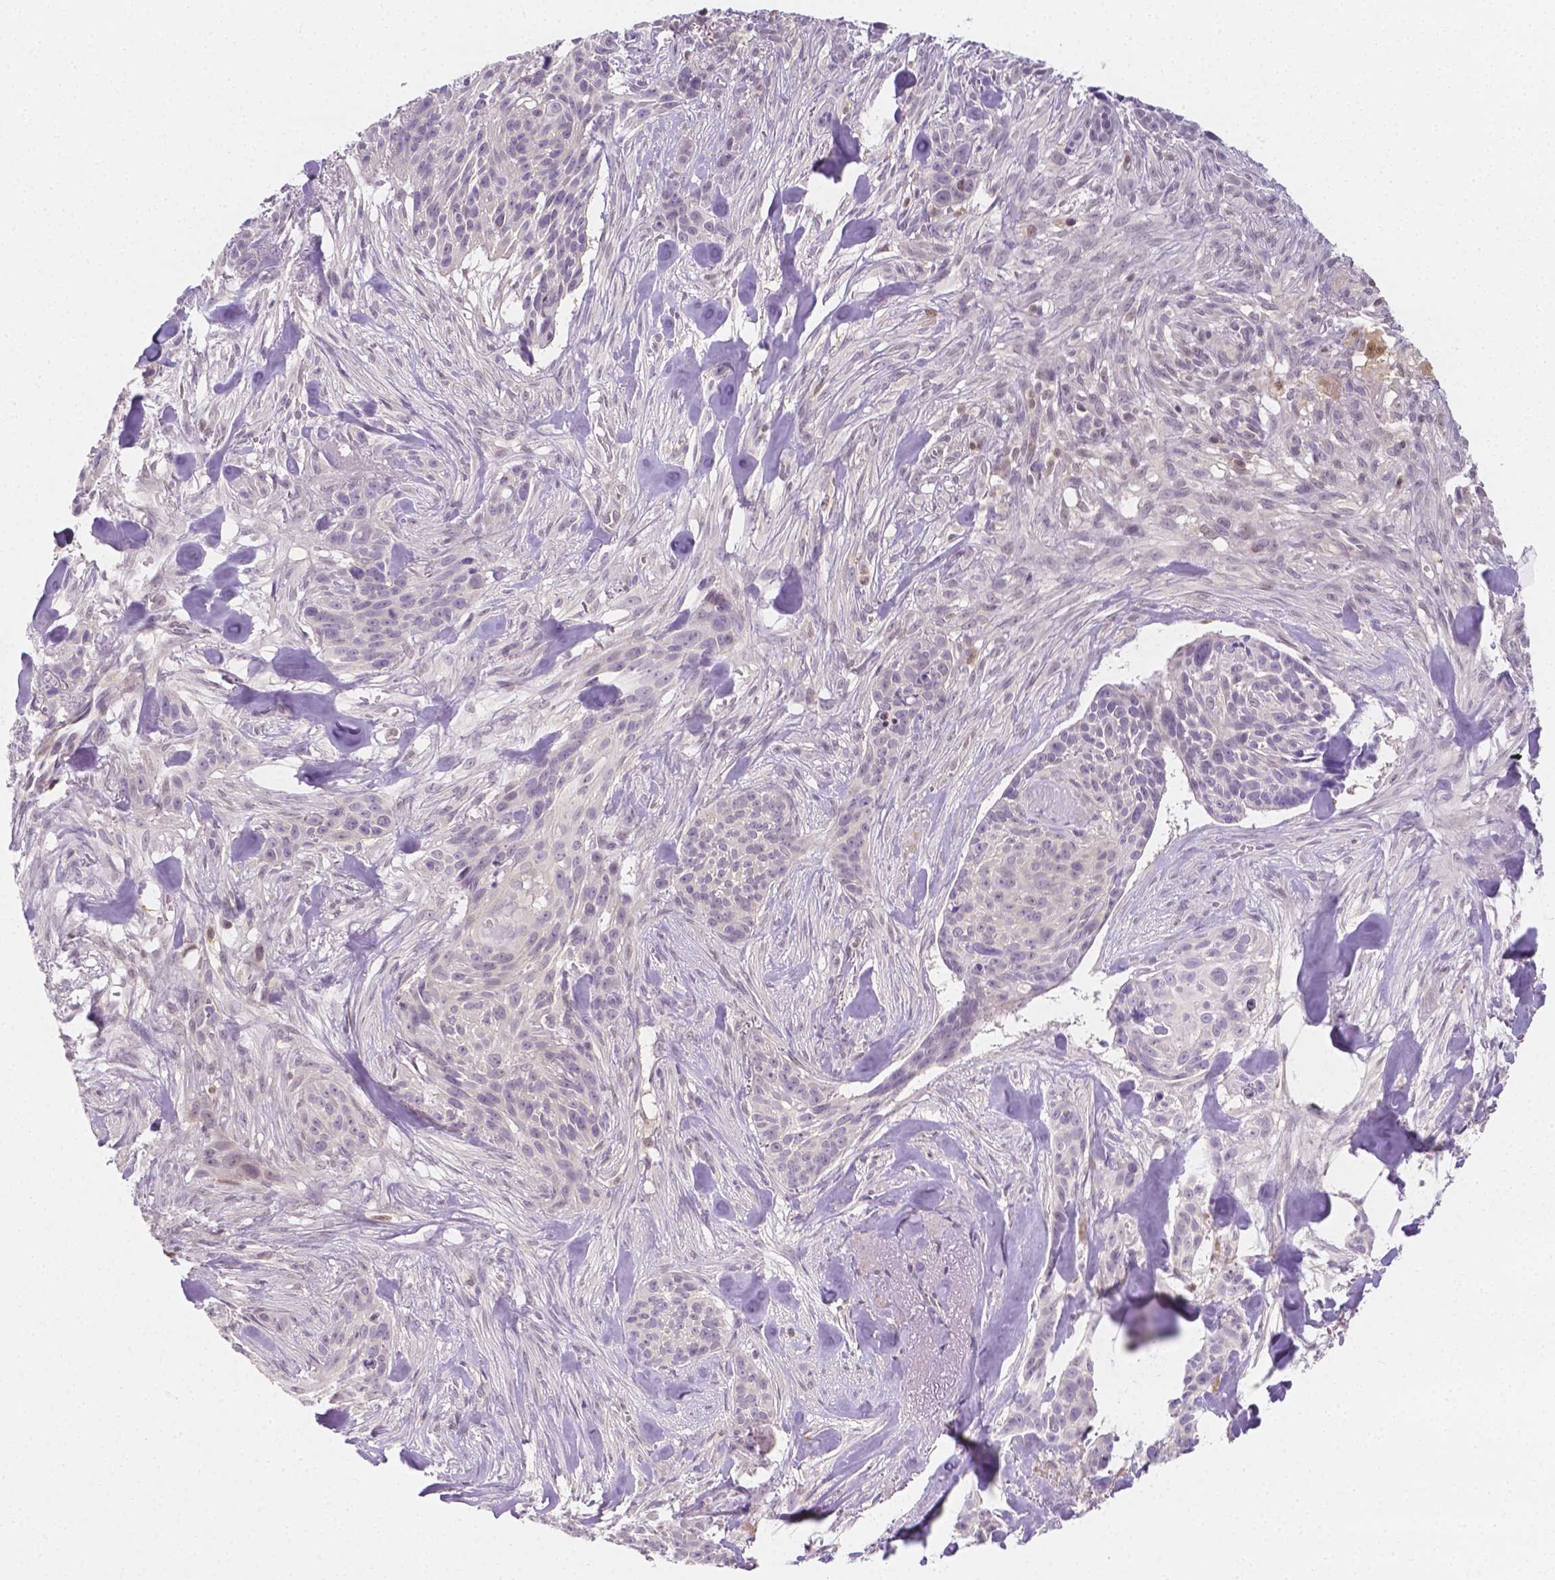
{"staining": {"intensity": "negative", "quantity": "none", "location": "none"}, "tissue": "skin cancer", "cell_type": "Tumor cells", "image_type": "cancer", "snomed": [{"axis": "morphology", "description": "Basal cell carcinoma"}, {"axis": "topography", "description": "Skin"}], "caption": "Immunohistochemistry histopathology image of human skin cancer (basal cell carcinoma) stained for a protein (brown), which reveals no positivity in tumor cells. Brightfield microscopy of IHC stained with DAB (3,3'-diaminobenzidine) (brown) and hematoxylin (blue), captured at high magnification.", "gene": "SGTB", "patient": {"sex": "male", "age": 87}}